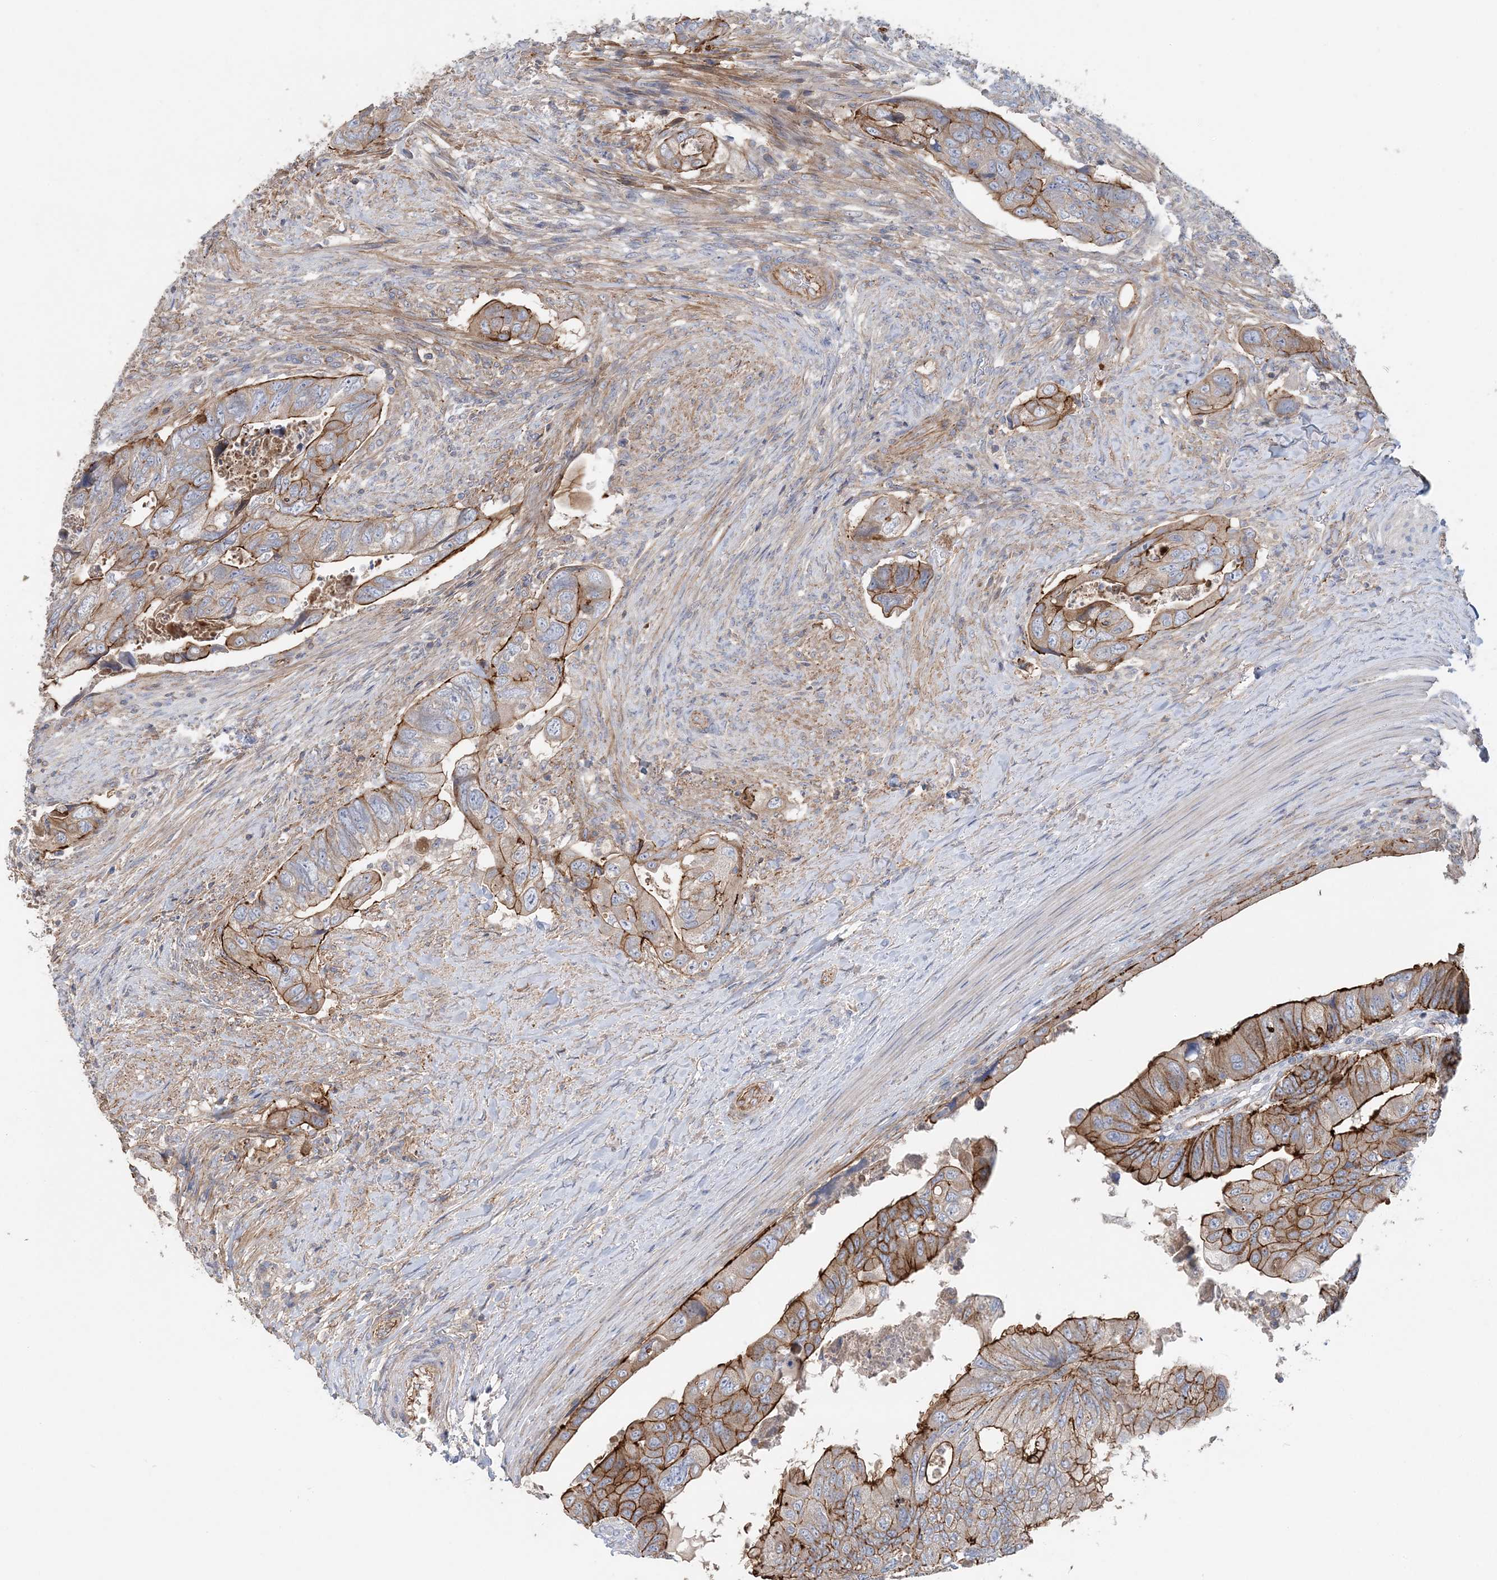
{"staining": {"intensity": "moderate", "quantity": "25%-75%", "location": "cytoplasmic/membranous"}, "tissue": "colorectal cancer", "cell_type": "Tumor cells", "image_type": "cancer", "snomed": [{"axis": "morphology", "description": "Adenocarcinoma, NOS"}, {"axis": "topography", "description": "Rectum"}], "caption": "An immunohistochemistry (IHC) micrograph of neoplastic tissue is shown. Protein staining in brown labels moderate cytoplasmic/membranous positivity in colorectal cancer (adenocarcinoma) within tumor cells.", "gene": "PIGC", "patient": {"sex": "male", "age": 63}}